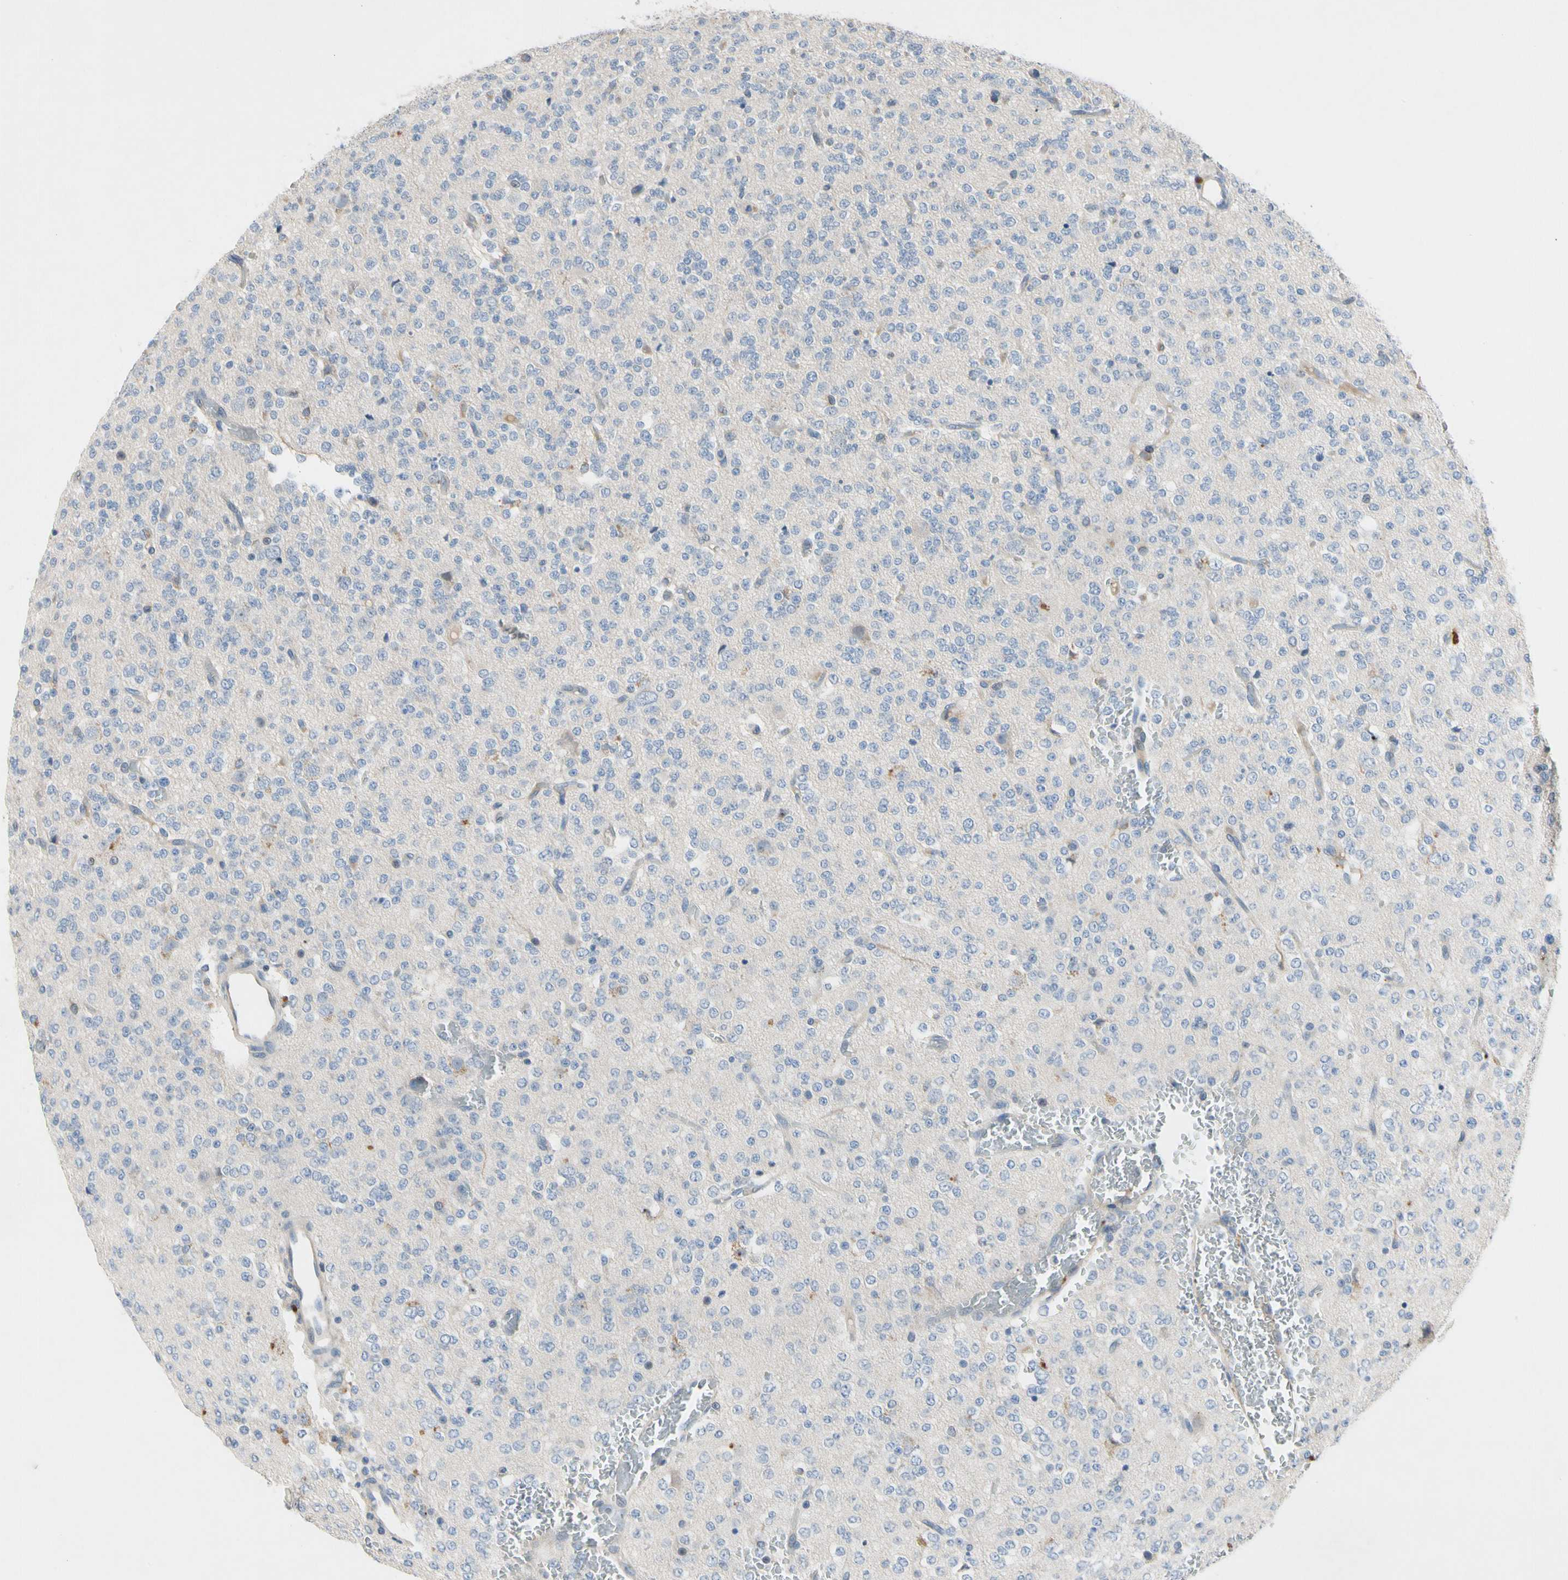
{"staining": {"intensity": "weak", "quantity": "<25%", "location": "cytoplasmic/membranous"}, "tissue": "glioma", "cell_type": "Tumor cells", "image_type": "cancer", "snomed": [{"axis": "morphology", "description": "Glioma, malignant, Low grade"}, {"axis": "topography", "description": "Brain"}], "caption": "There is no significant expression in tumor cells of malignant glioma (low-grade). (DAB (3,3'-diaminobenzidine) immunohistochemistry, high magnification).", "gene": "GAS6", "patient": {"sex": "male", "age": 38}}